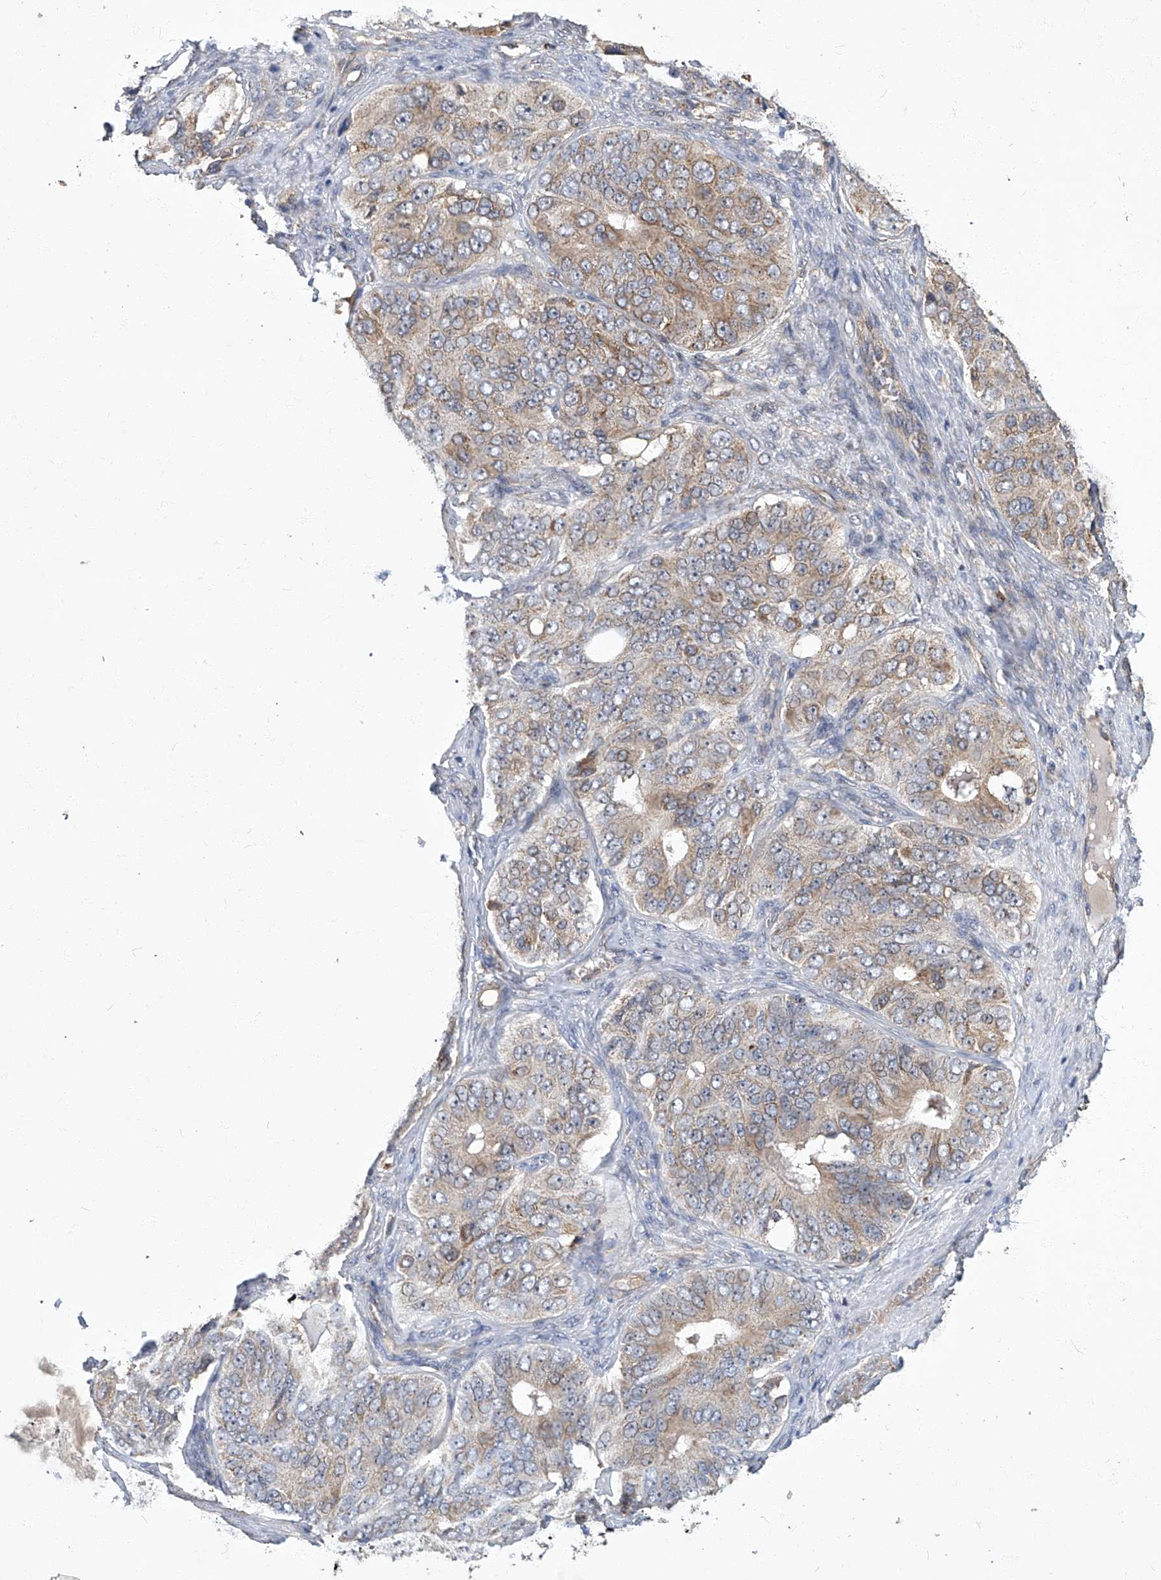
{"staining": {"intensity": "weak", "quantity": "25%-75%", "location": "cytoplasmic/membranous"}, "tissue": "ovarian cancer", "cell_type": "Tumor cells", "image_type": "cancer", "snomed": [{"axis": "morphology", "description": "Carcinoma, endometroid"}, {"axis": "topography", "description": "Ovary"}], "caption": "About 25%-75% of tumor cells in human endometroid carcinoma (ovarian) exhibit weak cytoplasmic/membranous protein positivity as visualized by brown immunohistochemical staining.", "gene": "TNFRSF13B", "patient": {"sex": "female", "age": 51}}